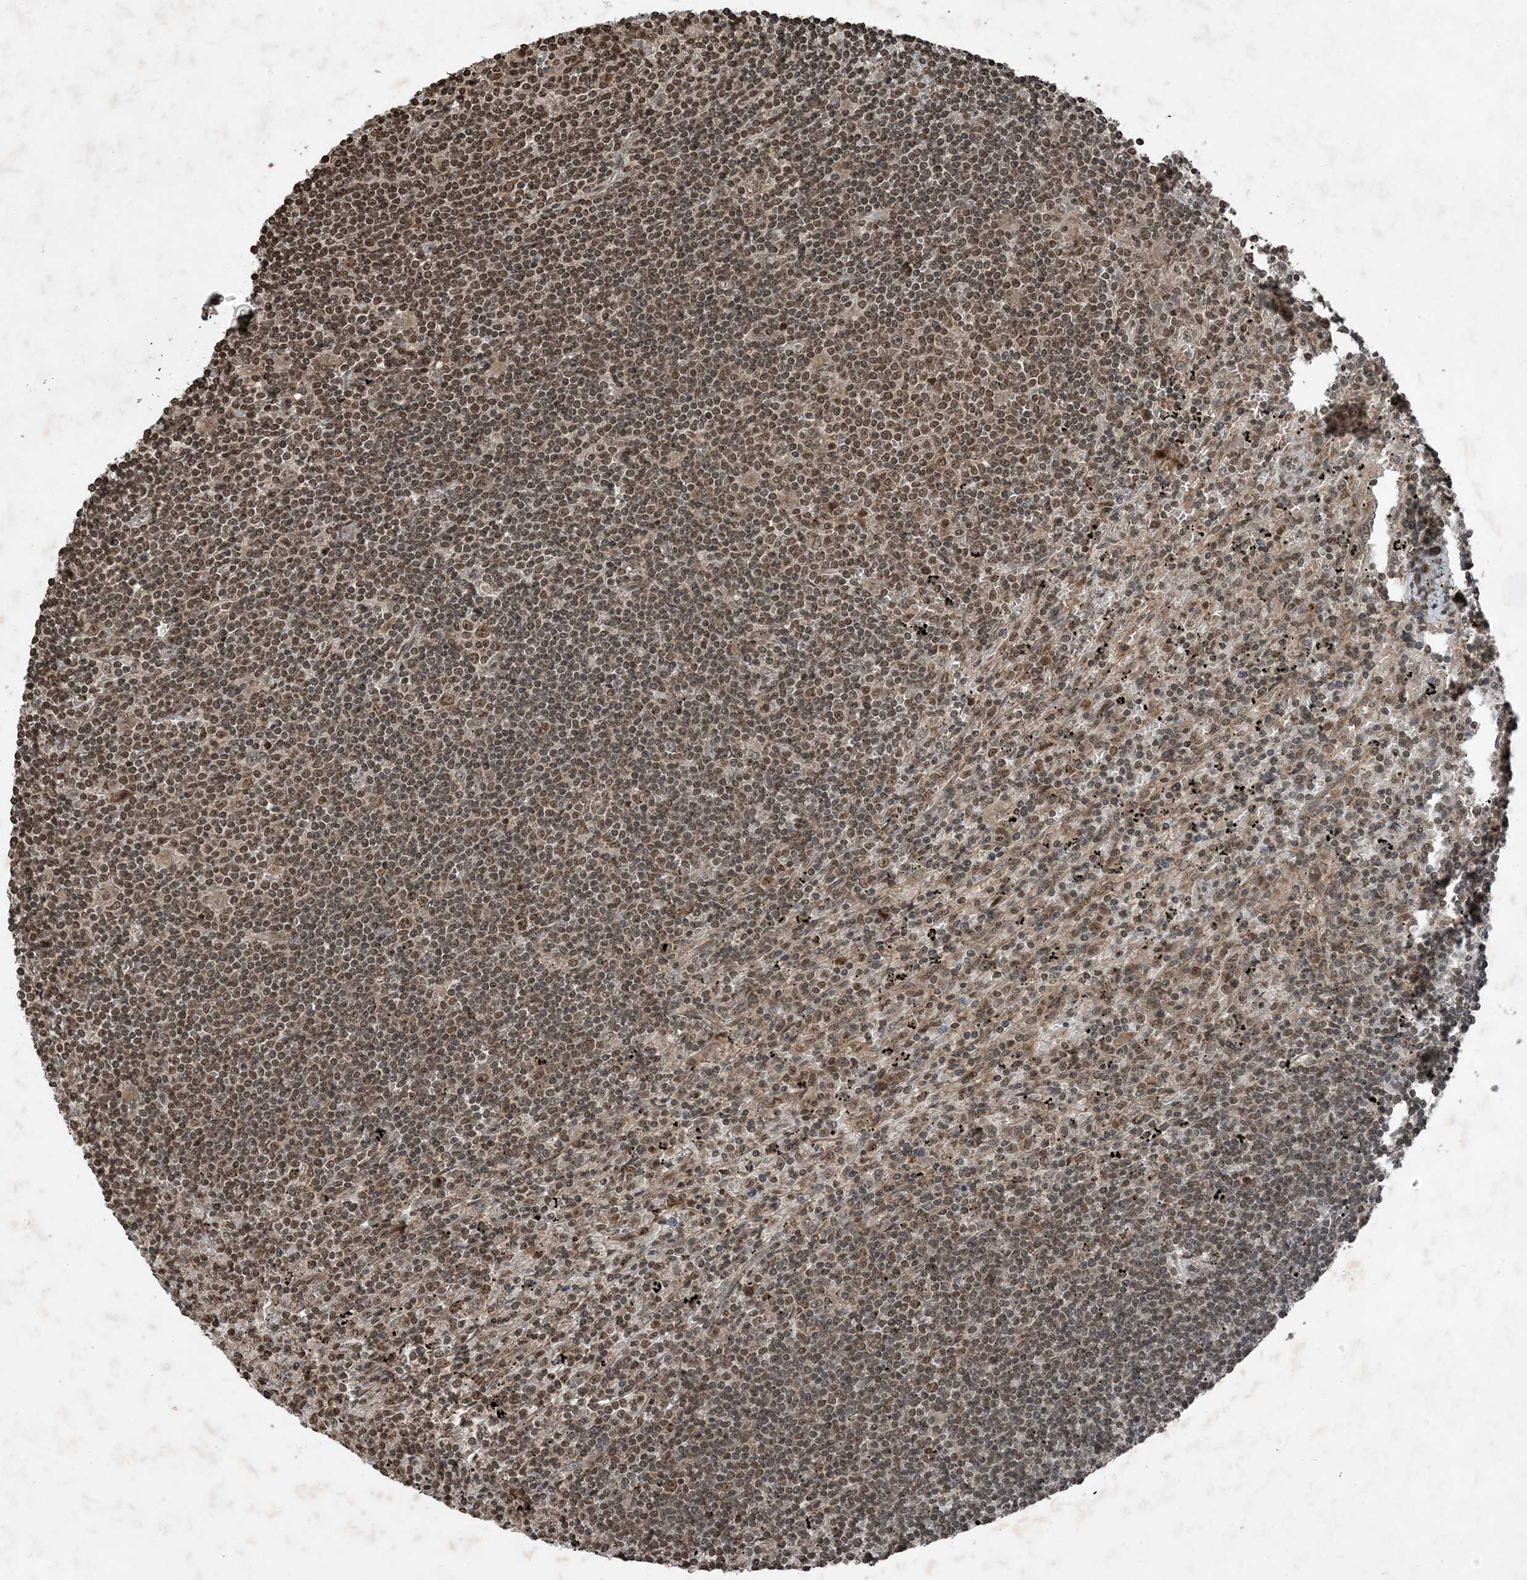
{"staining": {"intensity": "moderate", "quantity": ">75%", "location": "nuclear"}, "tissue": "lymphoma", "cell_type": "Tumor cells", "image_type": "cancer", "snomed": [{"axis": "morphology", "description": "Malignant lymphoma, non-Hodgkin's type, Low grade"}, {"axis": "topography", "description": "Spleen"}], "caption": "Immunohistochemistry (IHC) staining of lymphoma, which reveals medium levels of moderate nuclear staining in about >75% of tumor cells indicating moderate nuclear protein expression. The staining was performed using DAB (brown) for protein detection and nuclei were counterstained in hematoxylin (blue).", "gene": "ZFAND2B", "patient": {"sex": "male", "age": 76}}